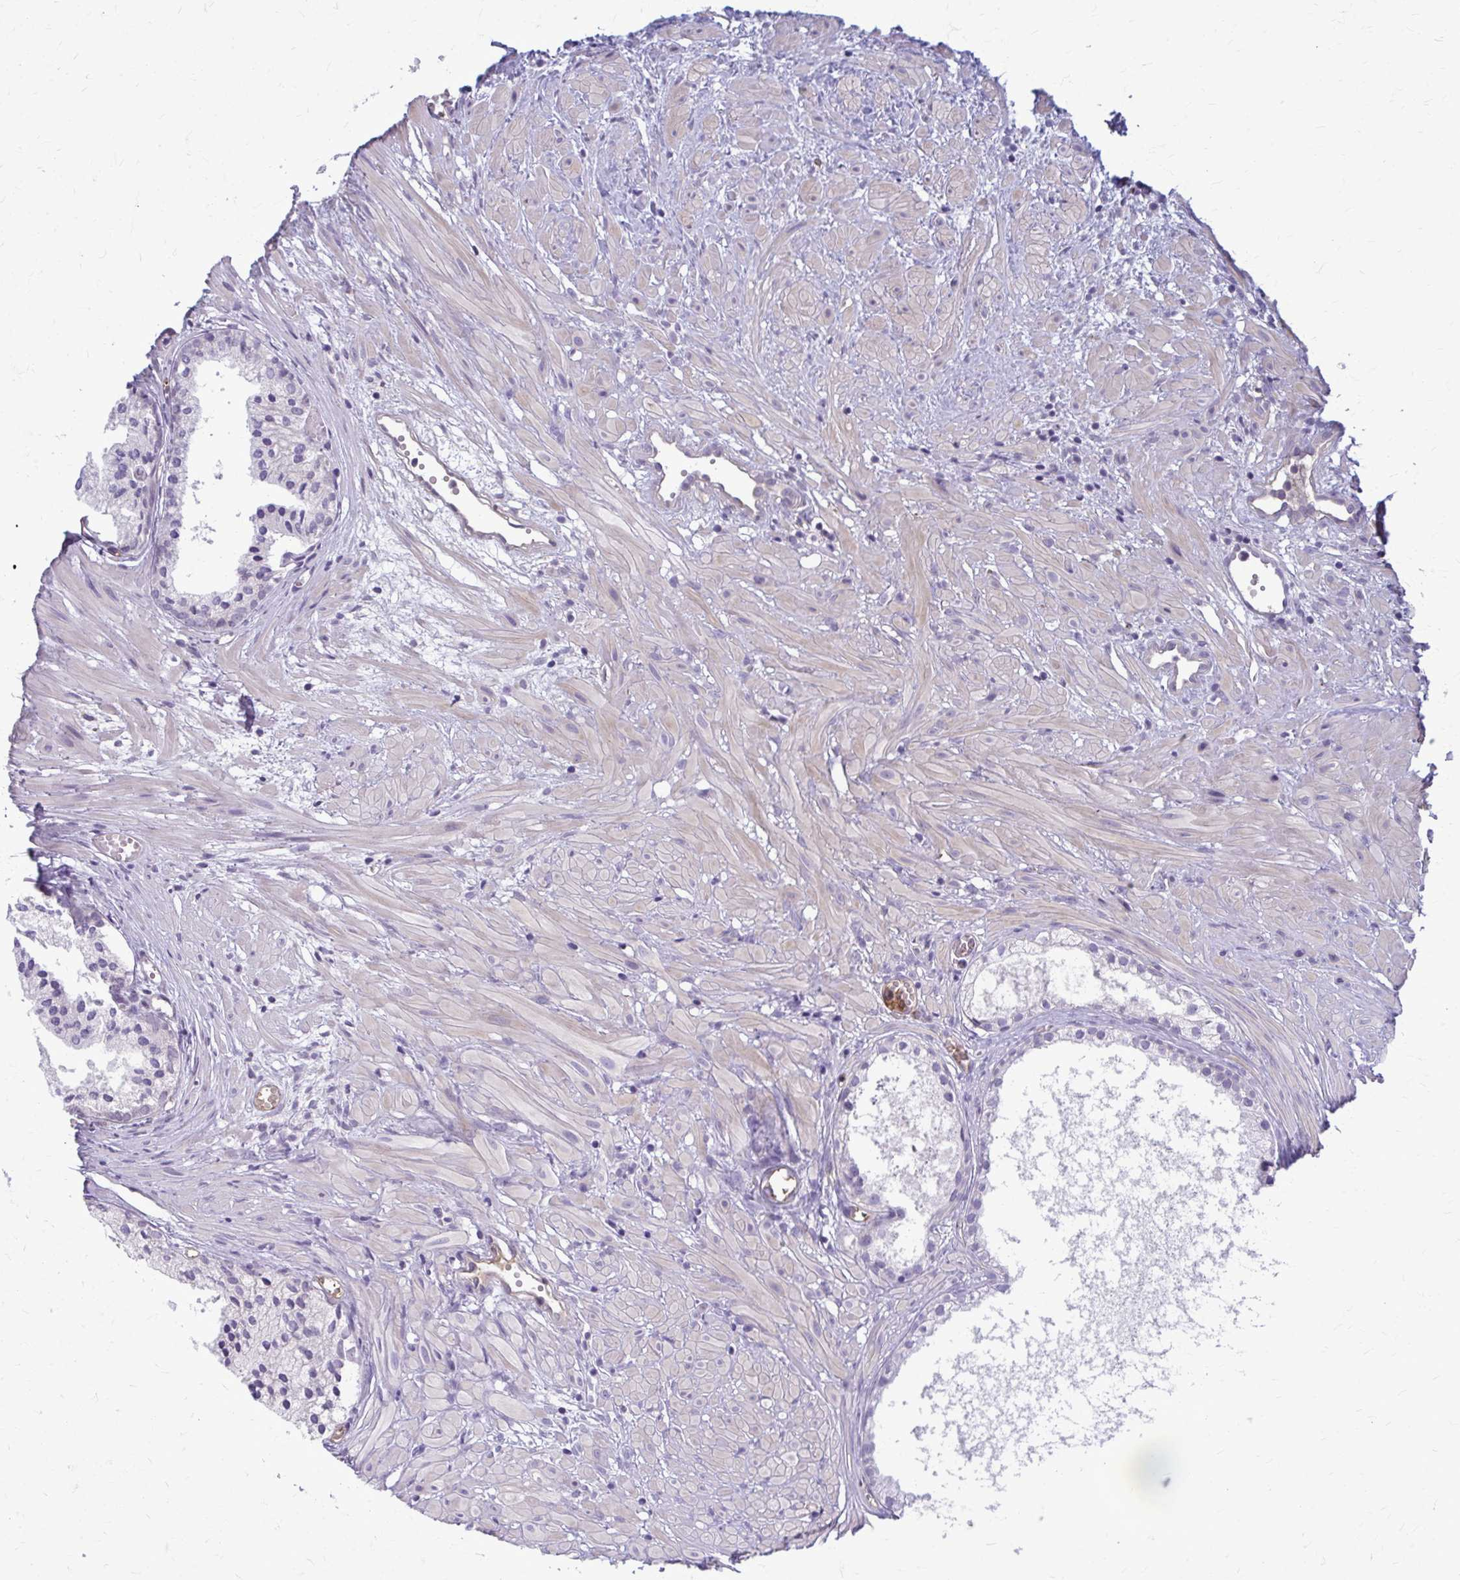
{"staining": {"intensity": "negative", "quantity": "none", "location": "none"}, "tissue": "prostate cancer", "cell_type": "Tumor cells", "image_type": "cancer", "snomed": [{"axis": "morphology", "description": "Adenocarcinoma, High grade"}, {"axis": "topography", "description": "Prostate"}], "caption": "This is a histopathology image of IHC staining of prostate adenocarcinoma (high-grade), which shows no staining in tumor cells.", "gene": "MCRIP2", "patient": {"sex": "male", "age": 58}}